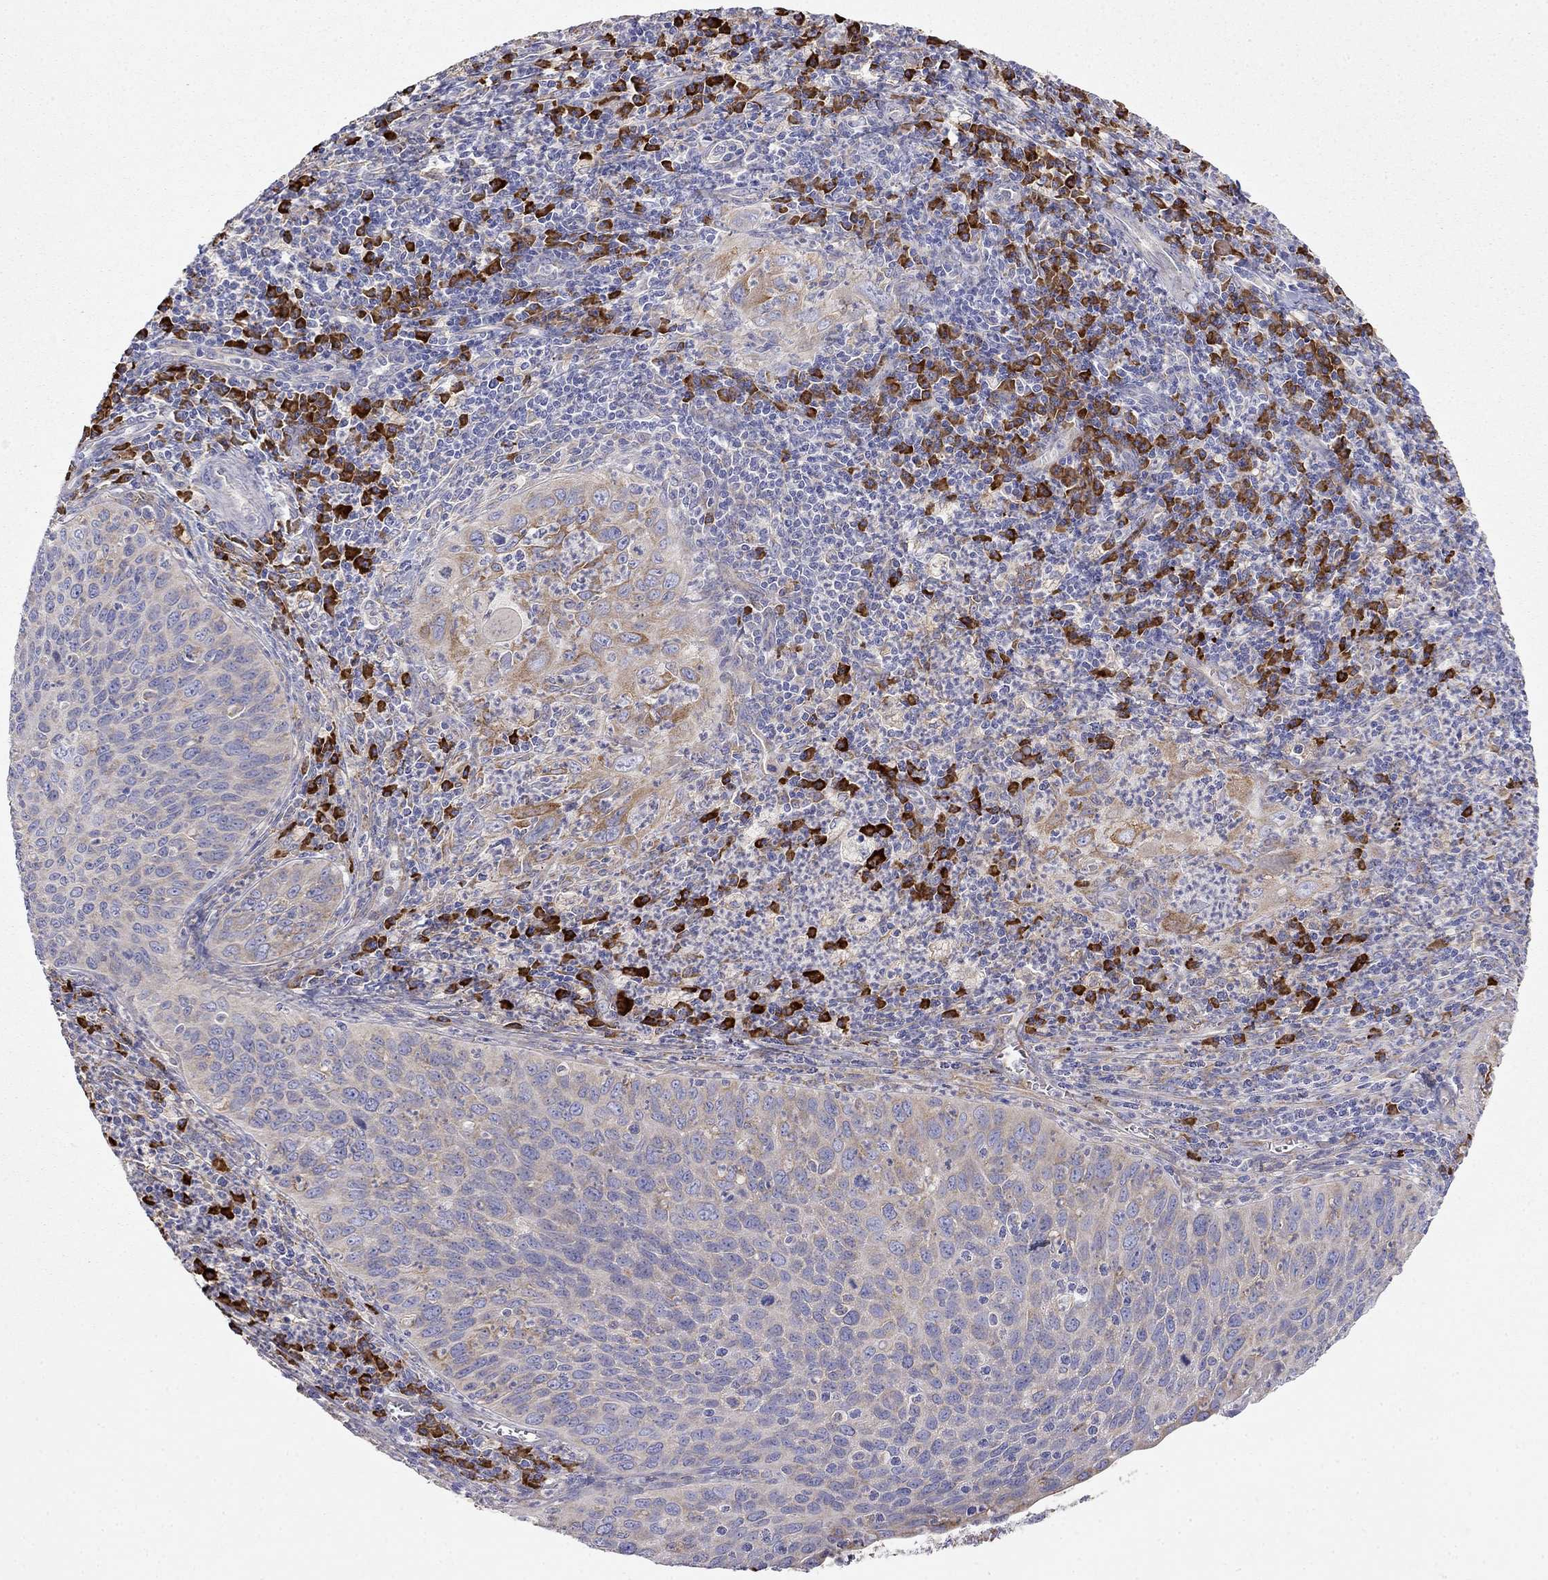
{"staining": {"intensity": "weak", "quantity": ">75%", "location": "cytoplasmic/membranous"}, "tissue": "cervical cancer", "cell_type": "Tumor cells", "image_type": "cancer", "snomed": [{"axis": "morphology", "description": "Squamous cell carcinoma, NOS"}, {"axis": "topography", "description": "Cervix"}], "caption": "High-magnification brightfield microscopy of squamous cell carcinoma (cervical) stained with DAB (3,3'-diaminobenzidine) (brown) and counterstained with hematoxylin (blue). tumor cells exhibit weak cytoplasmic/membranous expression is seen in about>75% of cells.", "gene": "LONRF2", "patient": {"sex": "female", "age": 26}}